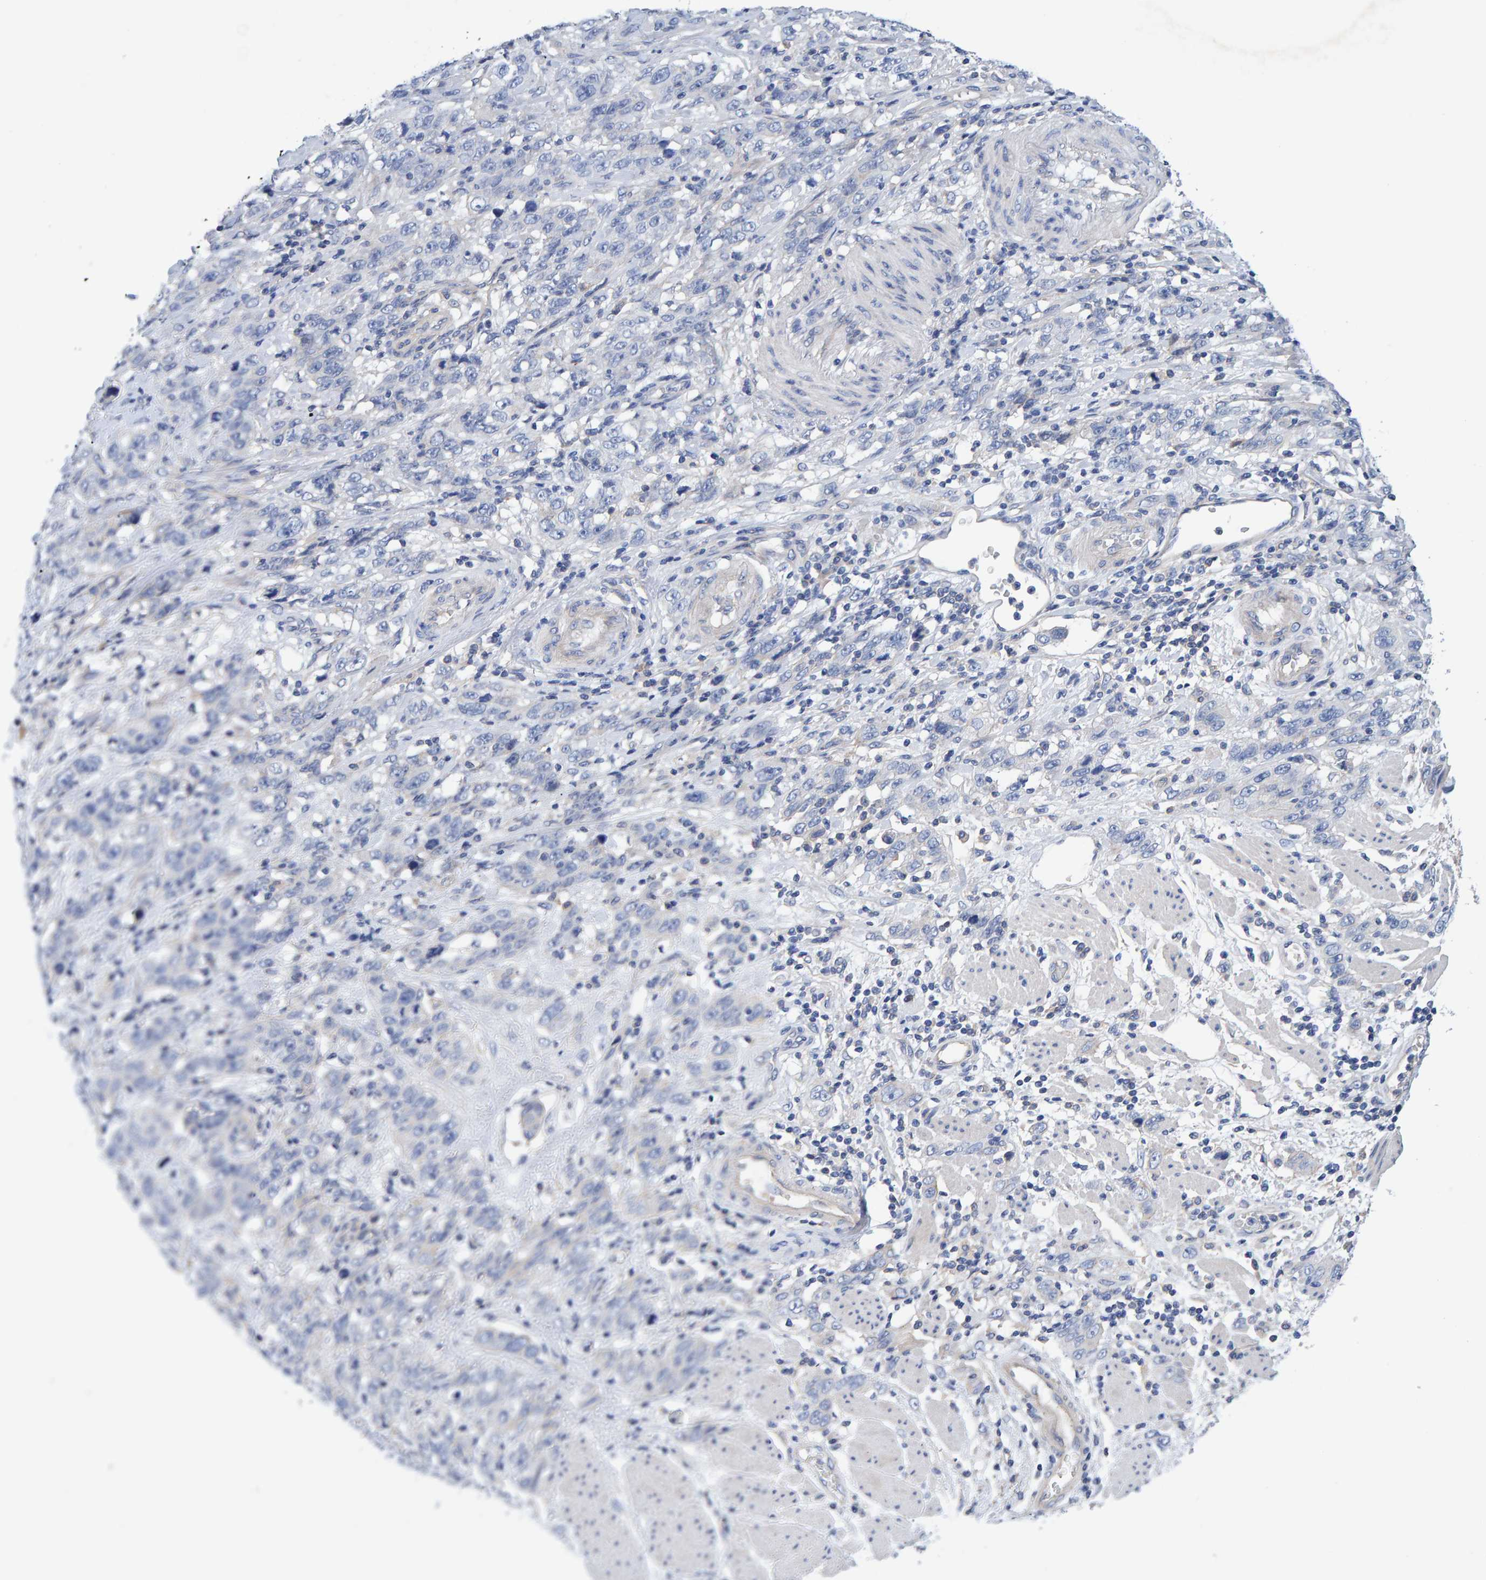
{"staining": {"intensity": "negative", "quantity": "none", "location": "none"}, "tissue": "stomach cancer", "cell_type": "Tumor cells", "image_type": "cancer", "snomed": [{"axis": "morphology", "description": "Adenocarcinoma, NOS"}, {"axis": "topography", "description": "Stomach"}], "caption": "This photomicrograph is of adenocarcinoma (stomach) stained with immunohistochemistry to label a protein in brown with the nuclei are counter-stained blue. There is no expression in tumor cells.", "gene": "EFR3A", "patient": {"sex": "male", "age": 48}}